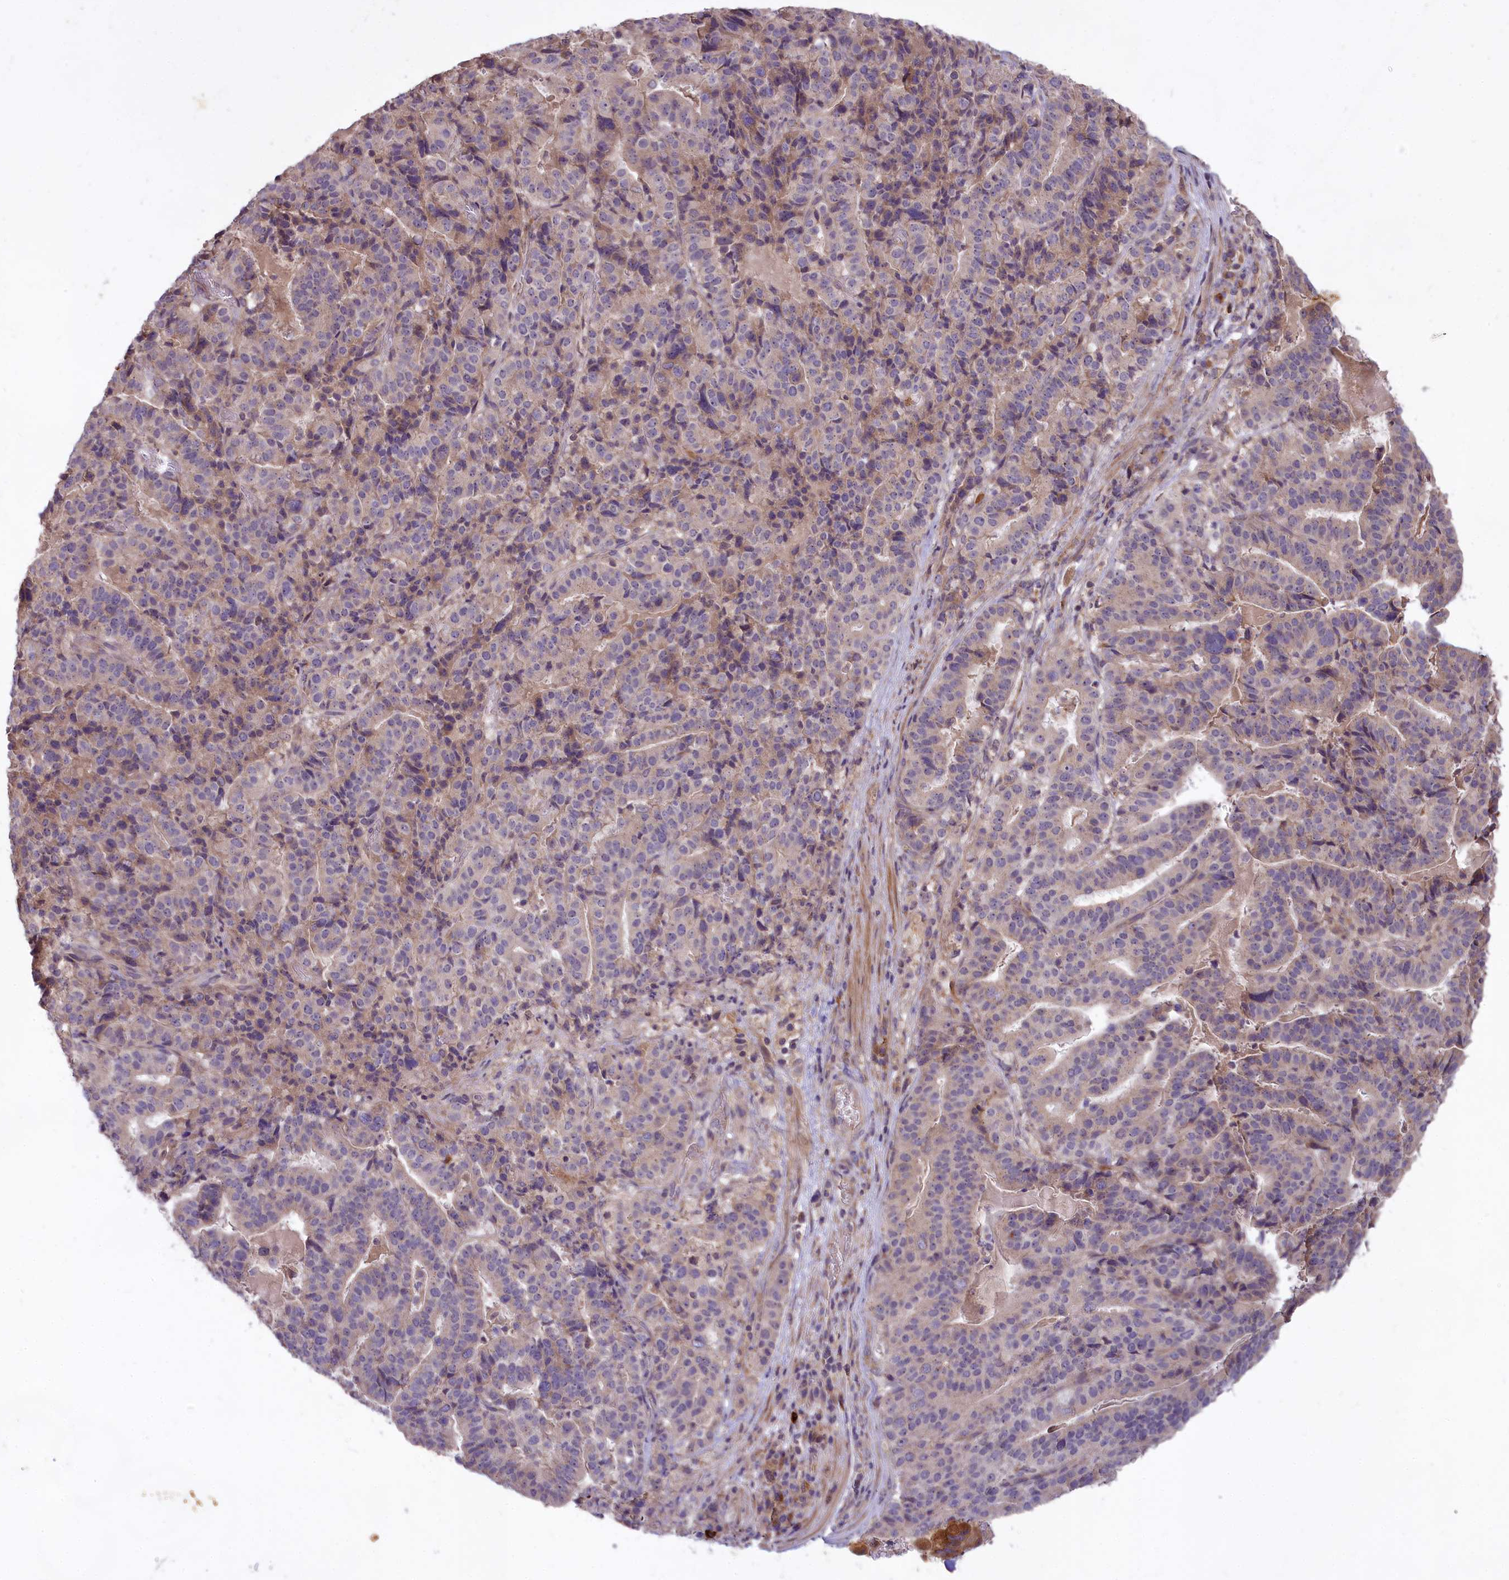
{"staining": {"intensity": "weak", "quantity": "<25%", "location": "cytoplasmic/membranous"}, "tissue": "stomach cancer", "cell_type": "Tumor cells", "image_type": "cancer", "snomed": [{"axis": "morphology", "description": "Adenocarcinoma, NOS"}, {"axis": "topography", "description": "Stomach"}], "caption": "DAB (3,3'-diaminobenzidine) immunohistochemical staining of human adenocarcinoma (stomach) exhibits no significant positivity in tumor cells.", "gene": "MEMO1", "patient": {"sex": "male", "age": 48}}